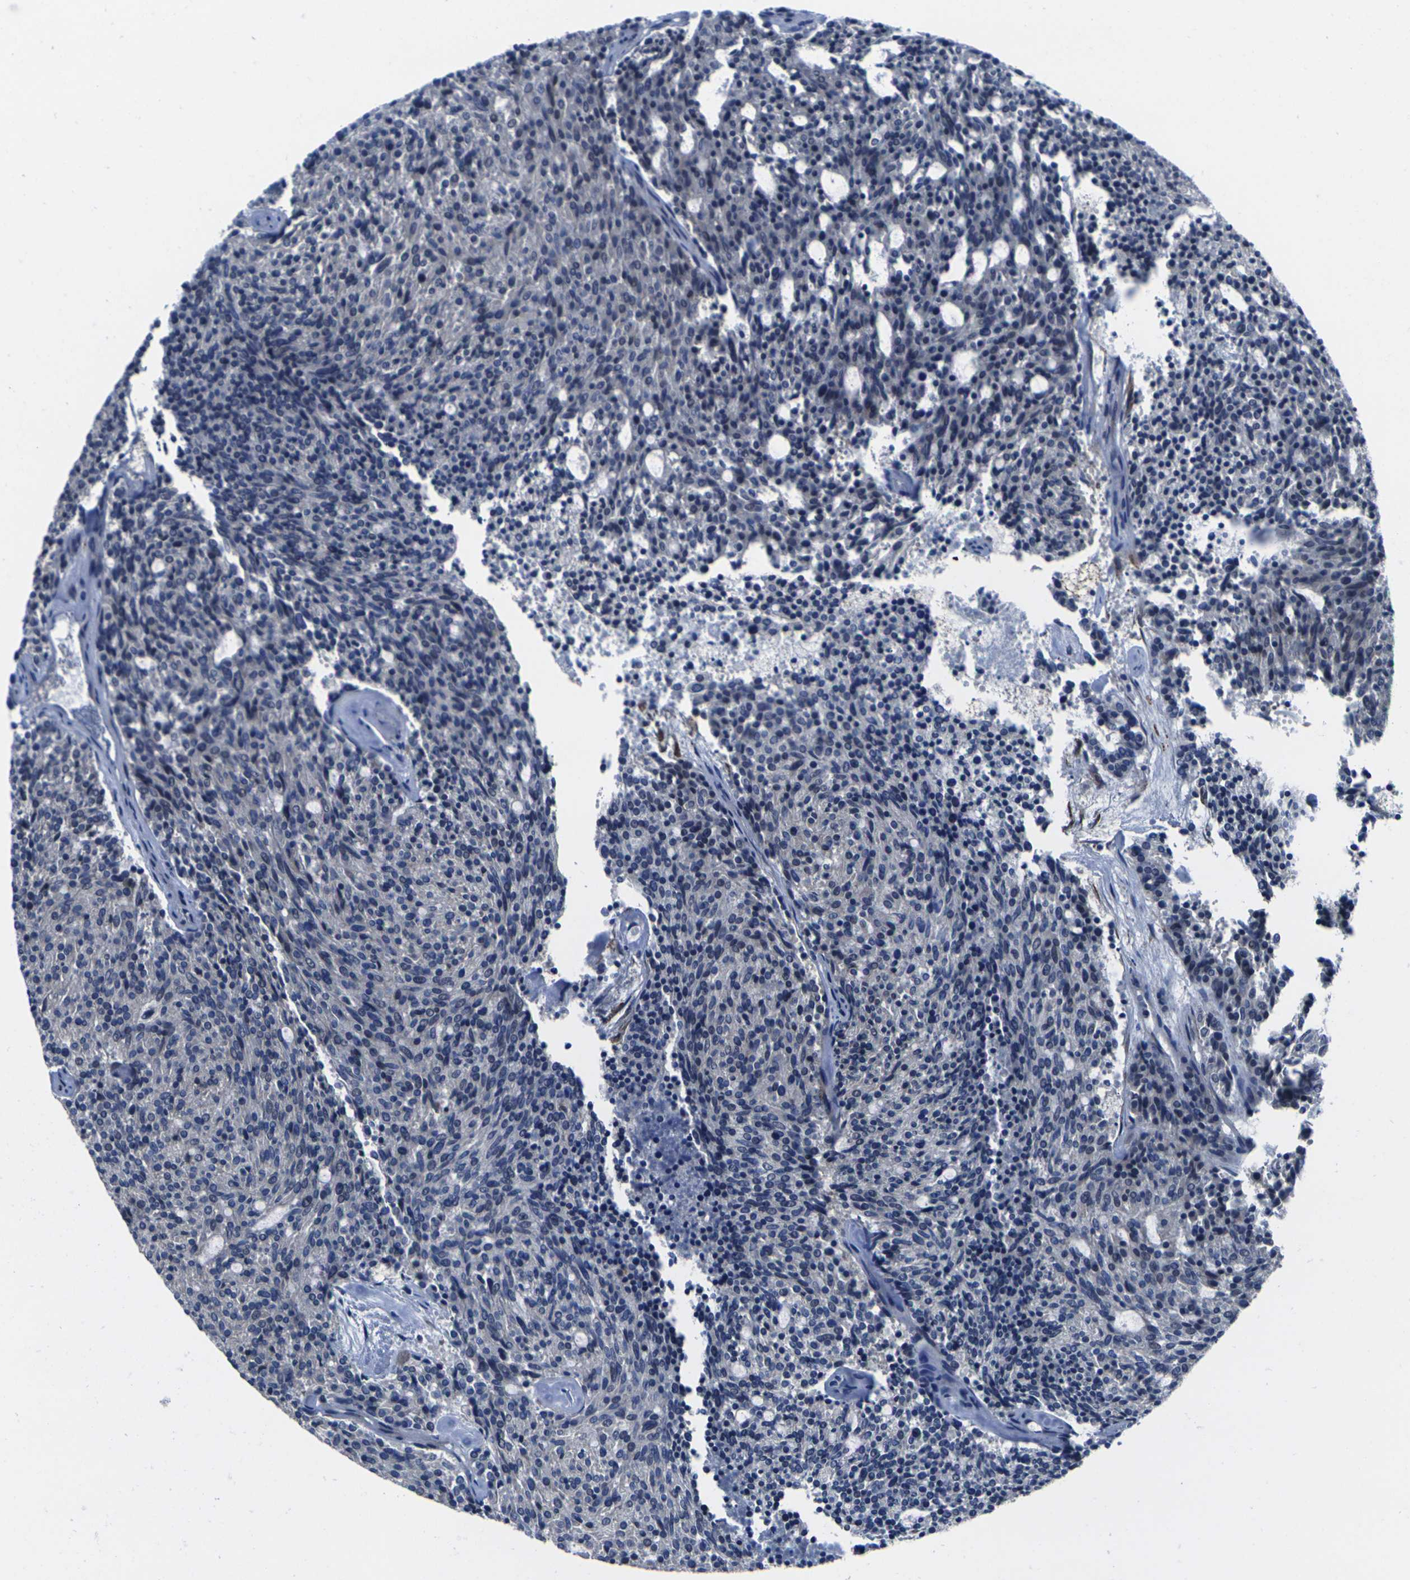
{"staining": {"intensity": "negative", "quantity": "none", "location": "none"}, "tissue": "carcinoid", "cell_type": "Tumor cells", "image_type": "cancer", "snomed": [{"axis": "morphology", "description": "Carcinoid, malignant, NOS"}, {"axis": "topography", "description": "Pancreas"}], "caption": "DAB immunohistochemical staining of carcinoid demonstrates no significant expression in tumor cells.", "gene": "CYP2C8", "patient": {"sex": "female", "age": 54}}